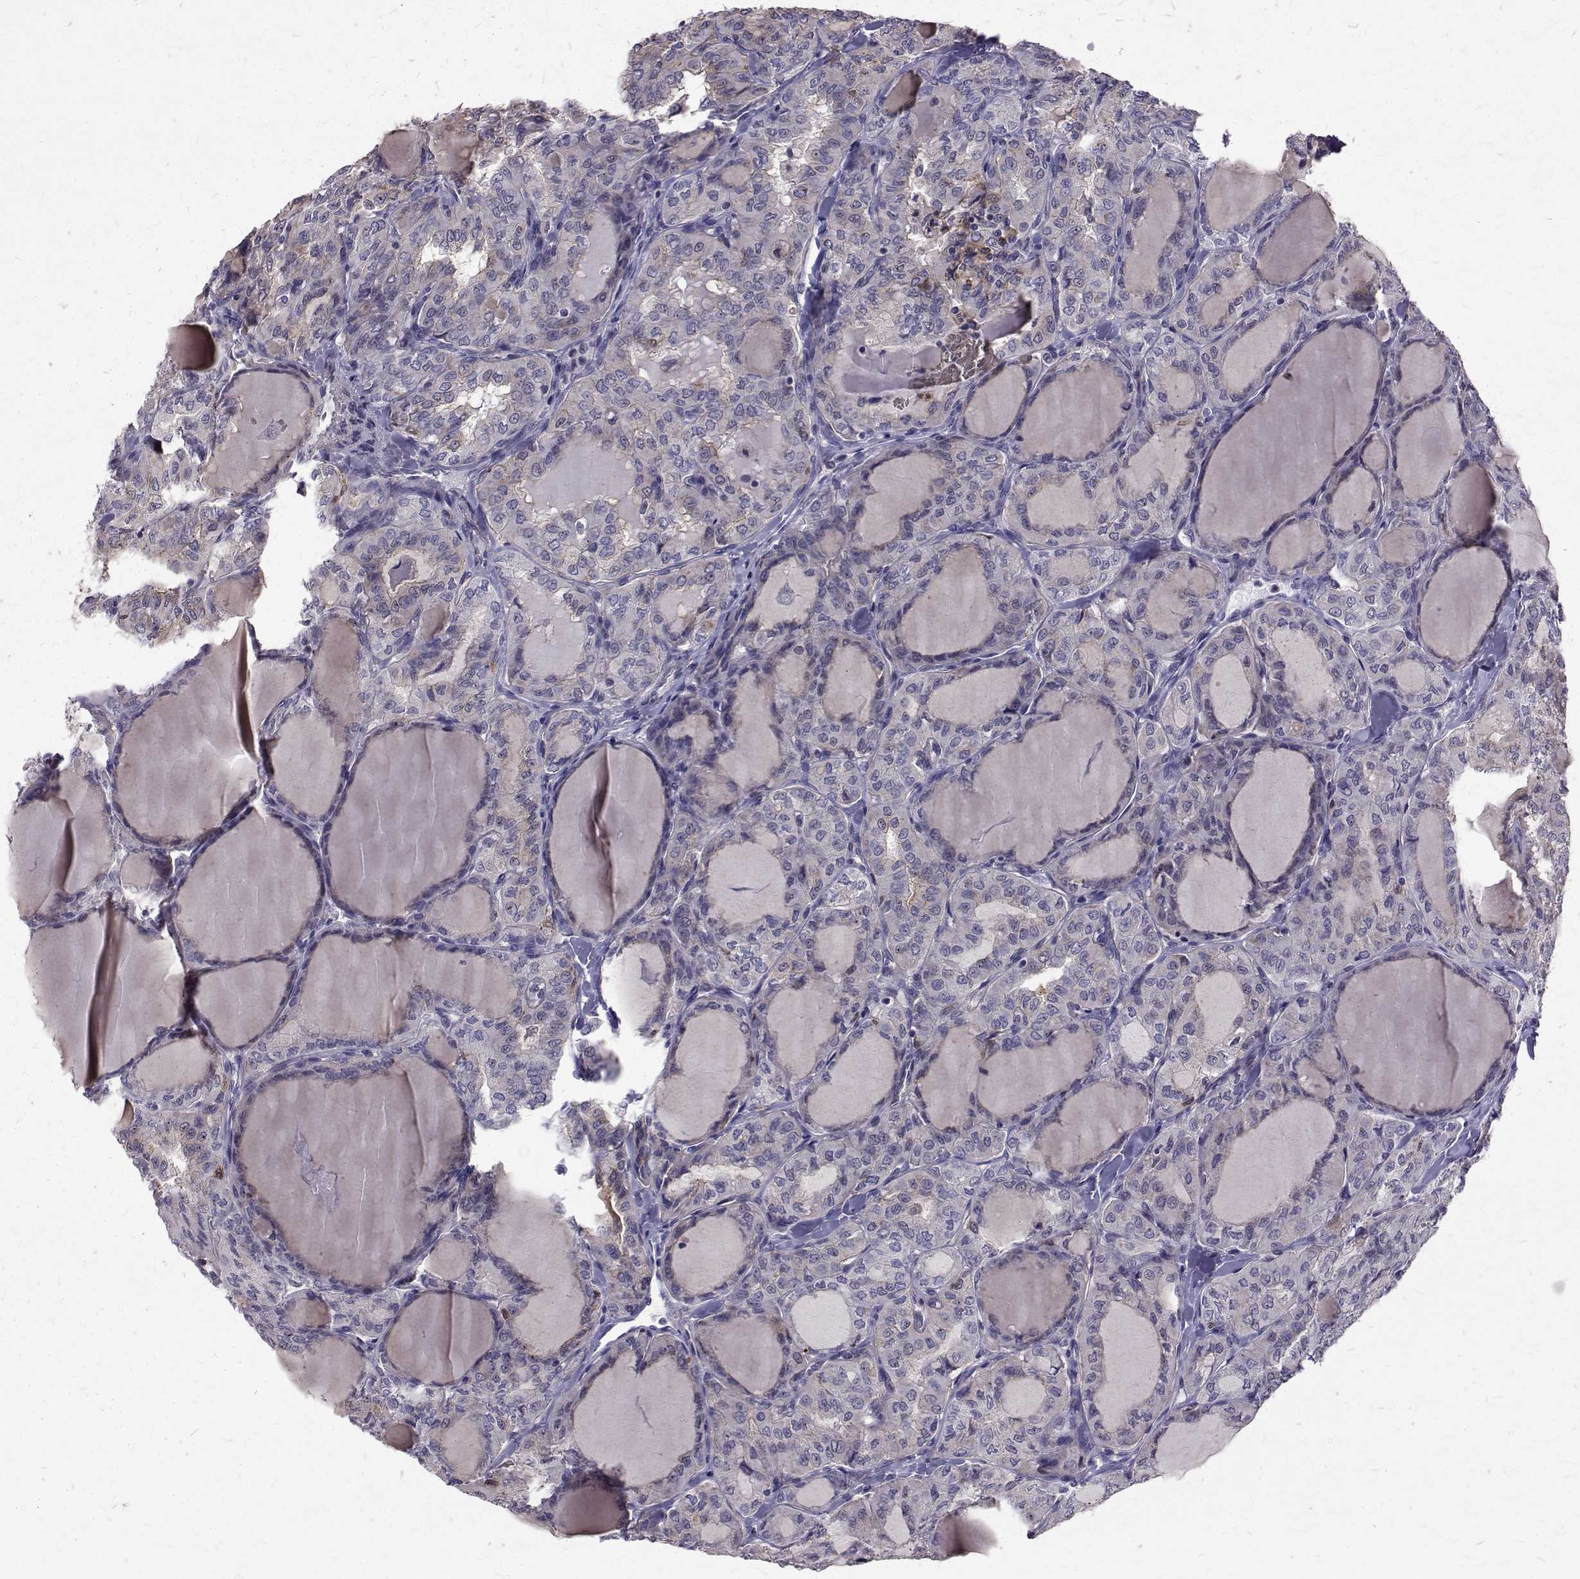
{"staining": {"intensity": "negative", "quantity": "none", "location": "none"}, "tissue": "thyroid cancer", "cell_type": "Tumor cells", "image_type": "cancer", "snomed": [{"axis": "morphology", "description": "Papillary adenocarcinoma, NOS"}, {"axis": "topography", "description": "Thyroid gland"}], "caption": "Immunohistochemistry (IHC) image of thyroid cancer stained for a protein (brown), which reveals no expression in tumor cells.", "gene": "CCDC89", "patient": {"sex": "male", "age": 20}}